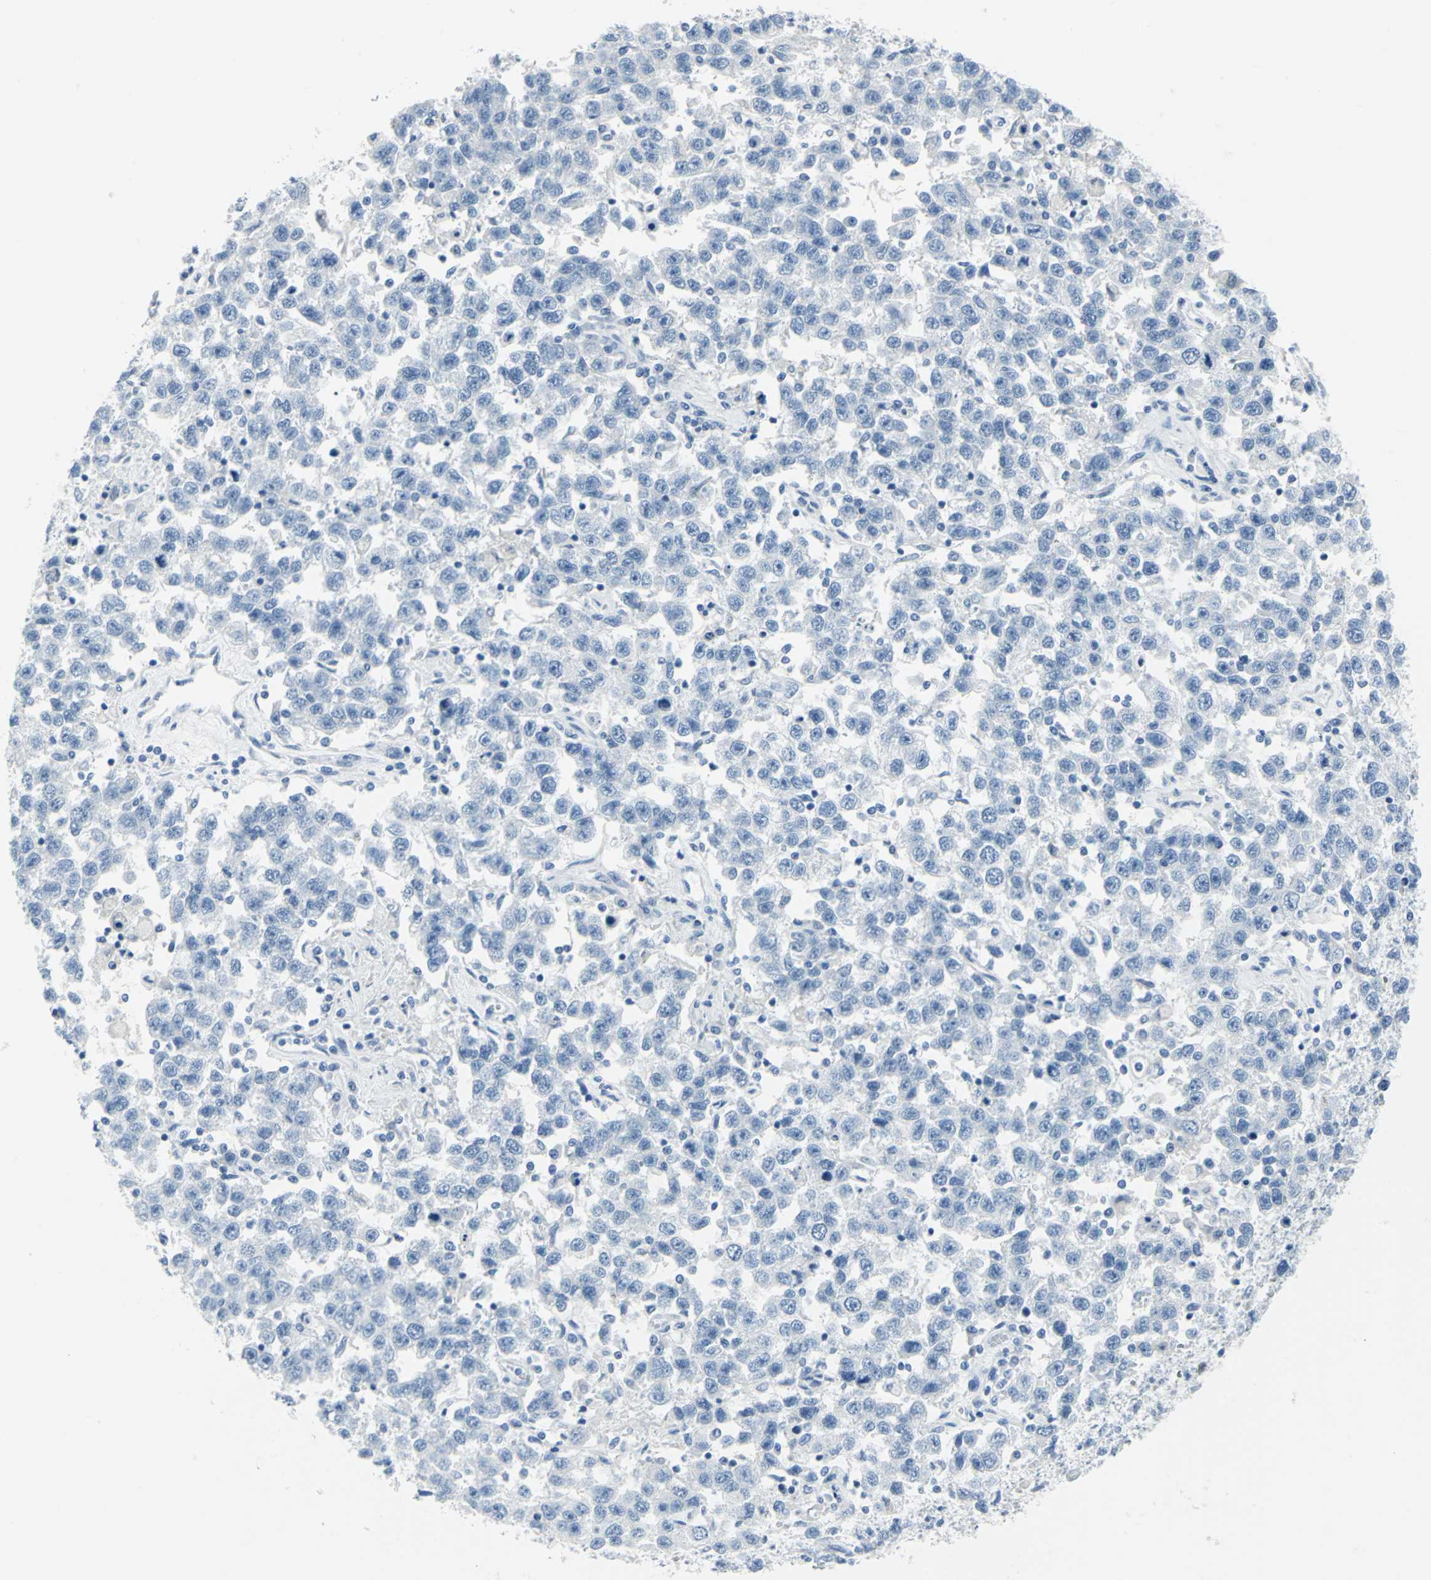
{"staining": {"intensity": "negative", "quantity": "none", "location": "none"}, "tissue": "testis cancer", "cell_type": "Tumor cells", "image_type": "cancer", "snomed": [{"axis": "morphology", "description": "Seminoma, NOS"}, {"axis": "topography", "description": "Testis"}], "caption": "Immunohistochemistry (IHC) image of neoplastic tissue: testis seminoma stained with DAB (3,3'-diaminobenzidine) demonstrates no significant protein positivity in tumor cells.", "gene": "CYB5A", "patient": {"sex": "male", "age": 41}}